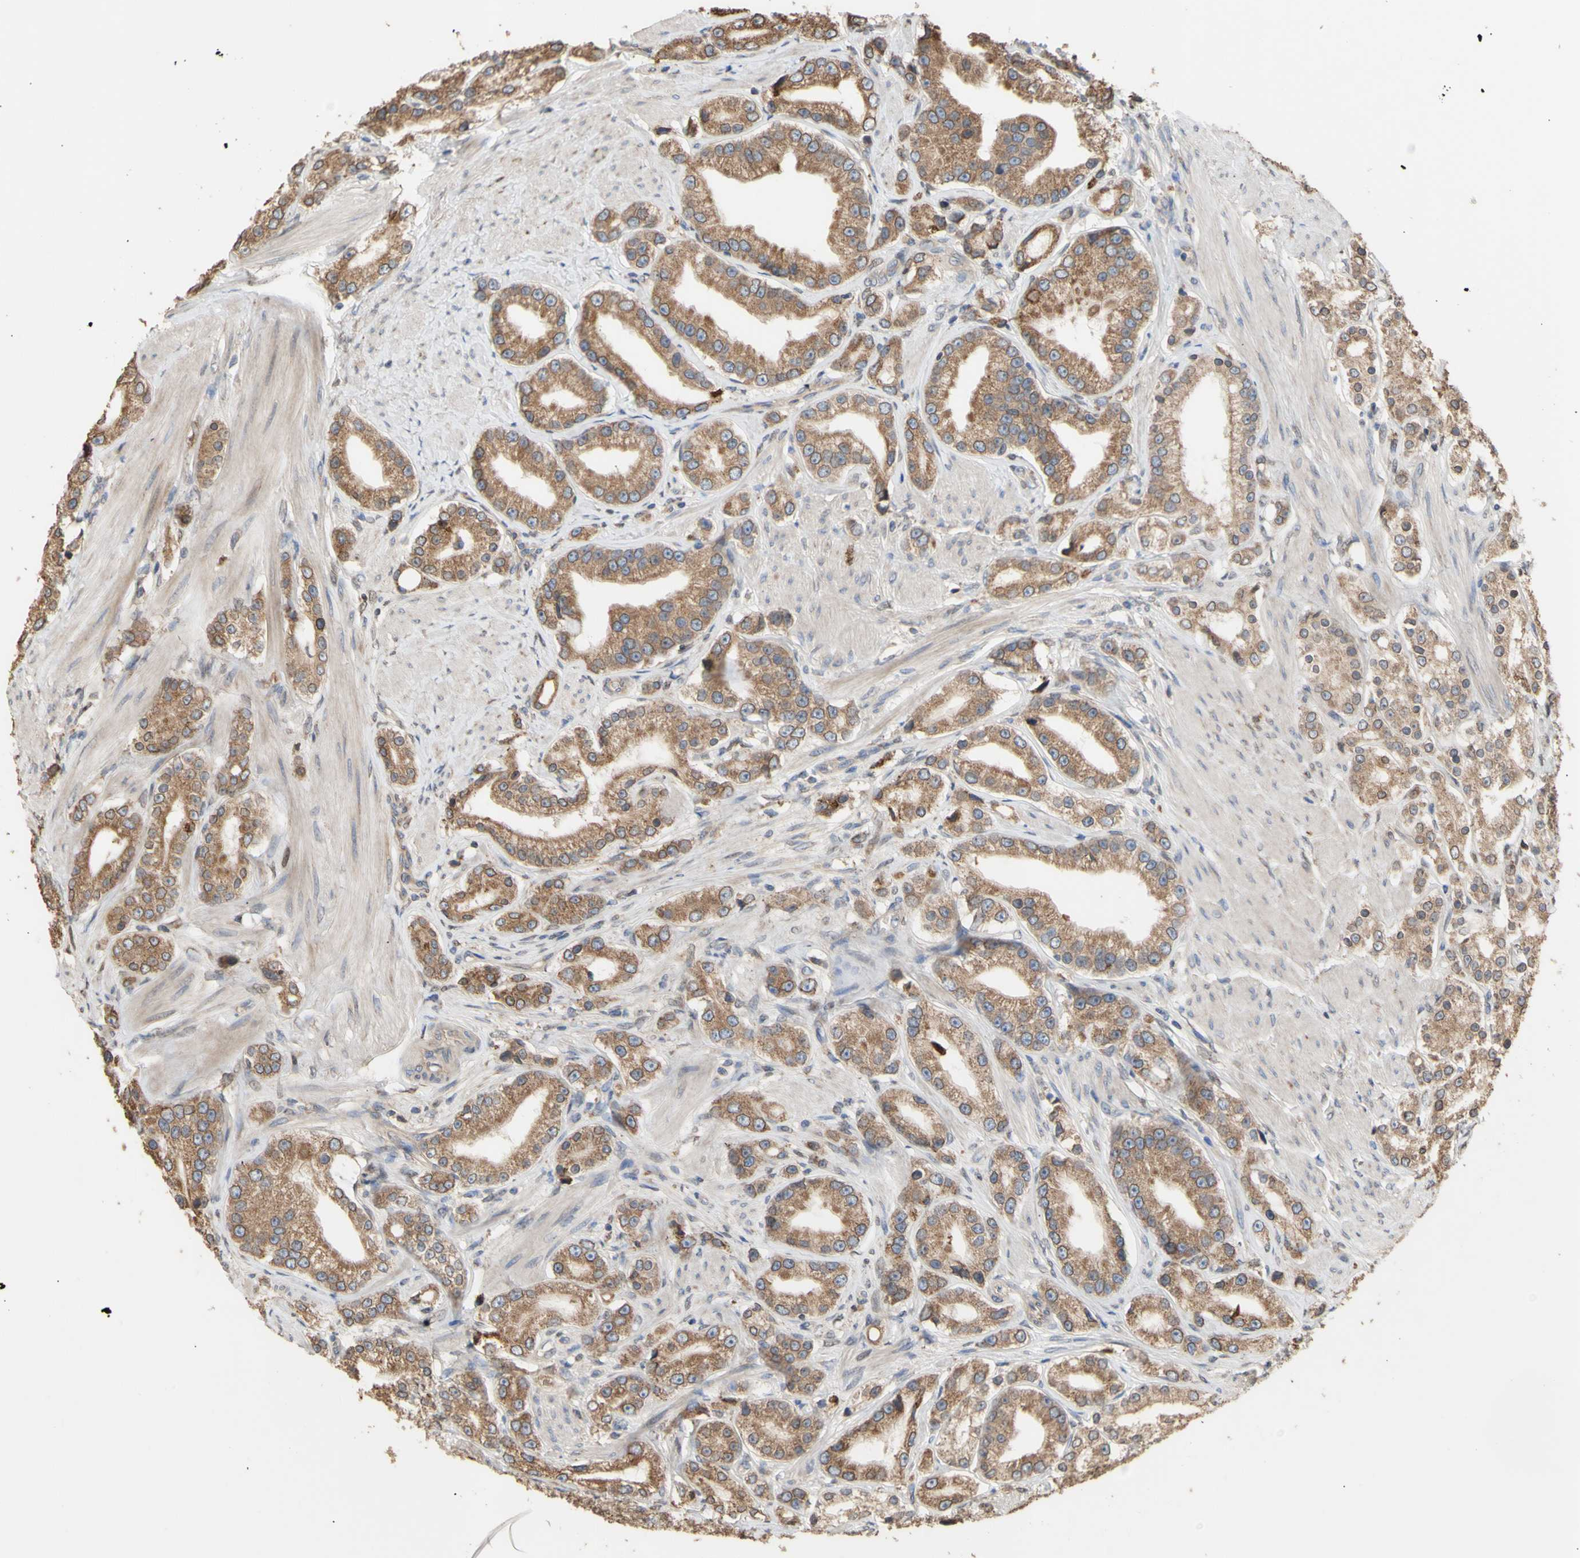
{"staining": {"intensity": "moderate", "quantity": ">75%", "location": "cytoplasmic/membranous"}, "tissue": "prostate cancer", "cell_type": "Tumor cells", "image_type": "cancer", "snomed": [{"axis": "morphology", "description": "Adenocarcinoma, Low grade"}, {"axis": "topography", "description": "Prostate"}], "caption": "Adenocarcinoma (low-grade) (prostate) stained with DAB (3,3'-diaminobenzidine) immunohistochemistry exhibits medium levels of moderate cytoplasmic/membranous expression in approximately >75% of tumor cells.", "gene": "NECTIN3", "patient": {"sex": "male", "age": 63}}